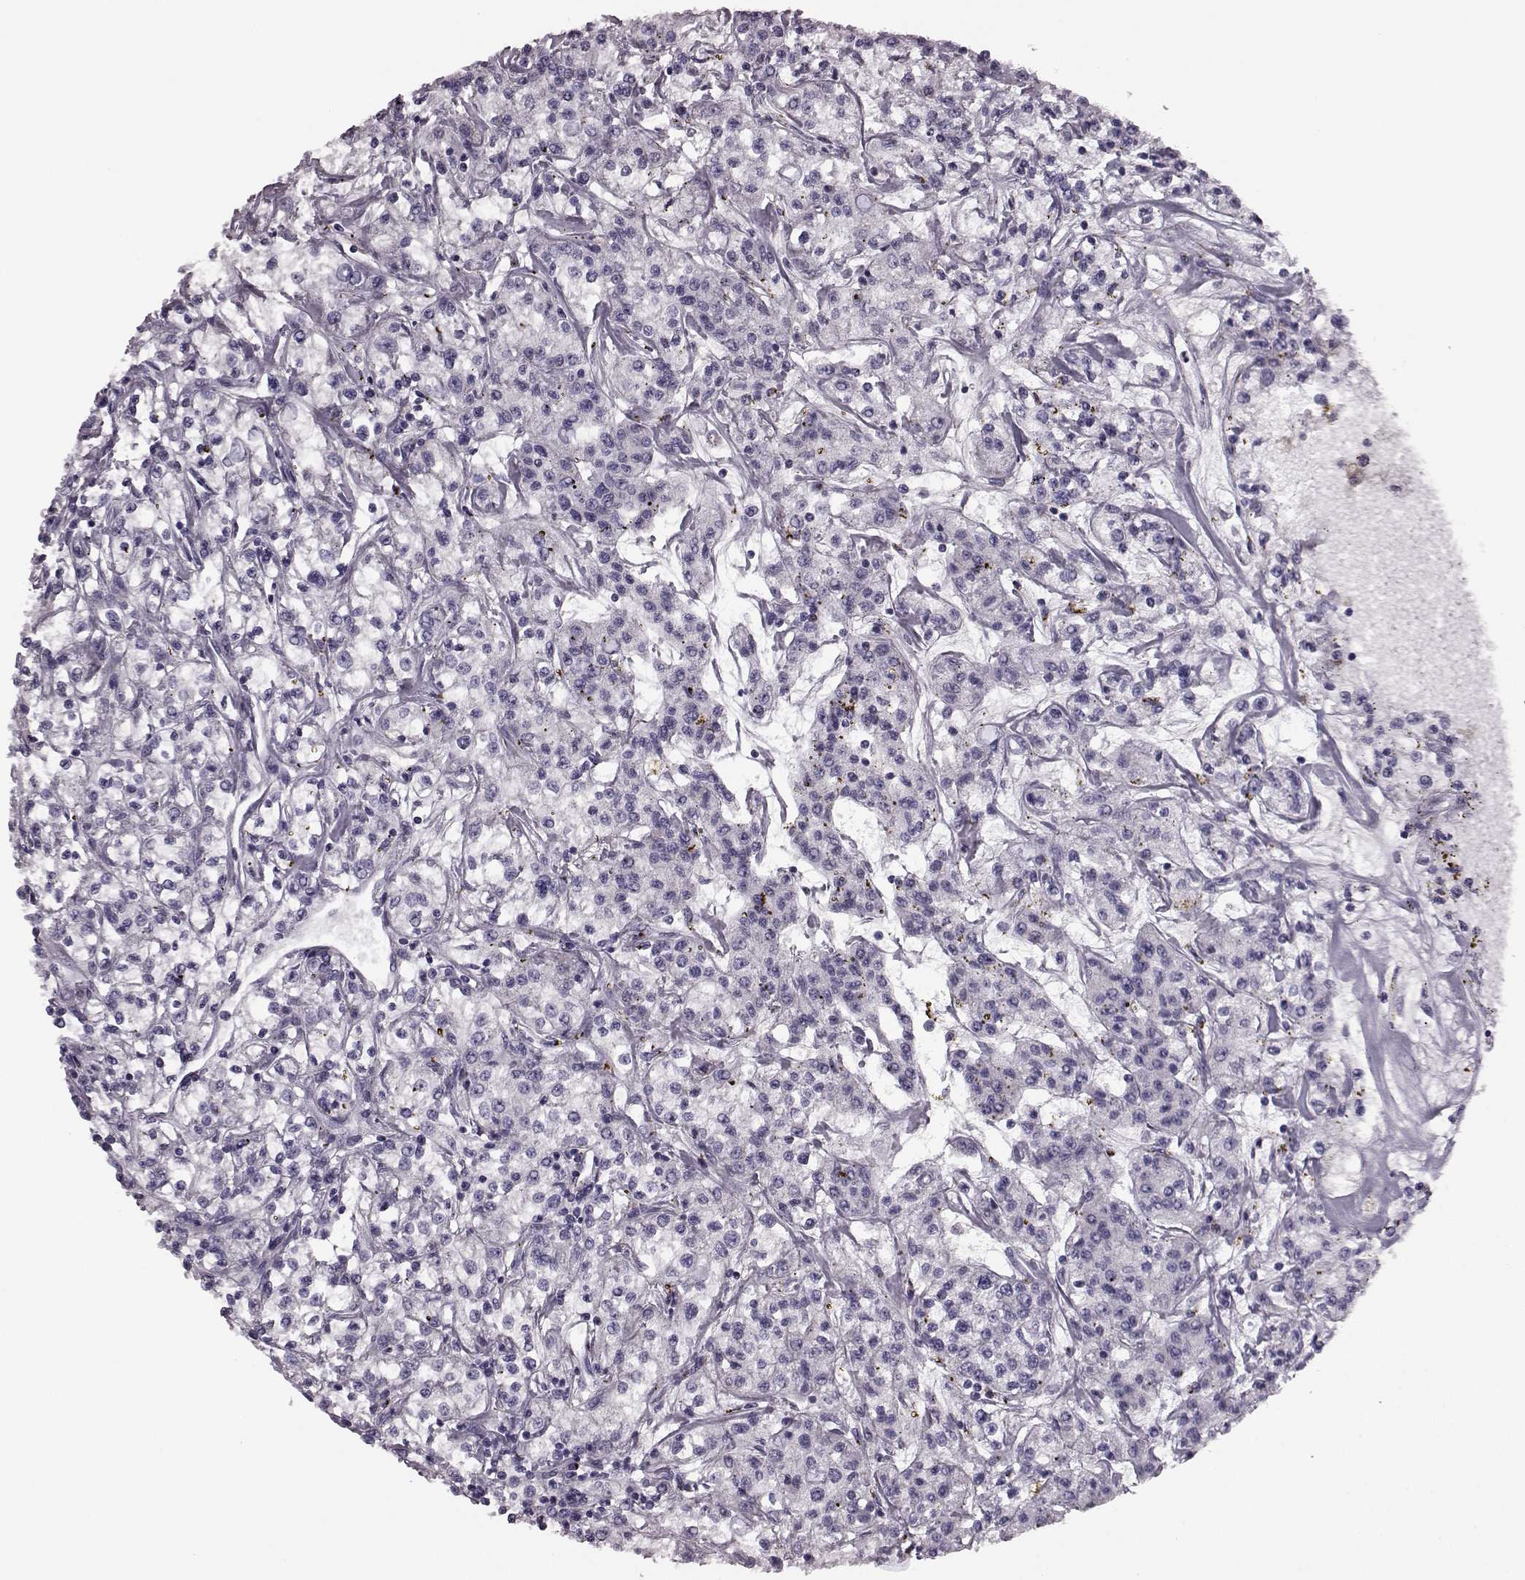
{"staining": {"intensity": "negative", "quantity": "none", "location": "none"}, "tissue": "renal cancer", "cell_type": "Tumor cells", "image_type": "cancer", "snomed": [{"axis": "morphology", "description": "Adenocarcinoma, NOS"}, {"axis": "topography", "description": "Kidney"}], "caption": "An IHC image of renal adenocarcinoma is shown. There is no staining in tumor cells of renal adenocarcinoma. Nuclei are stained in blue.", "gene": "SNTG1", "patient": {"sex": "female", "age": 59}}